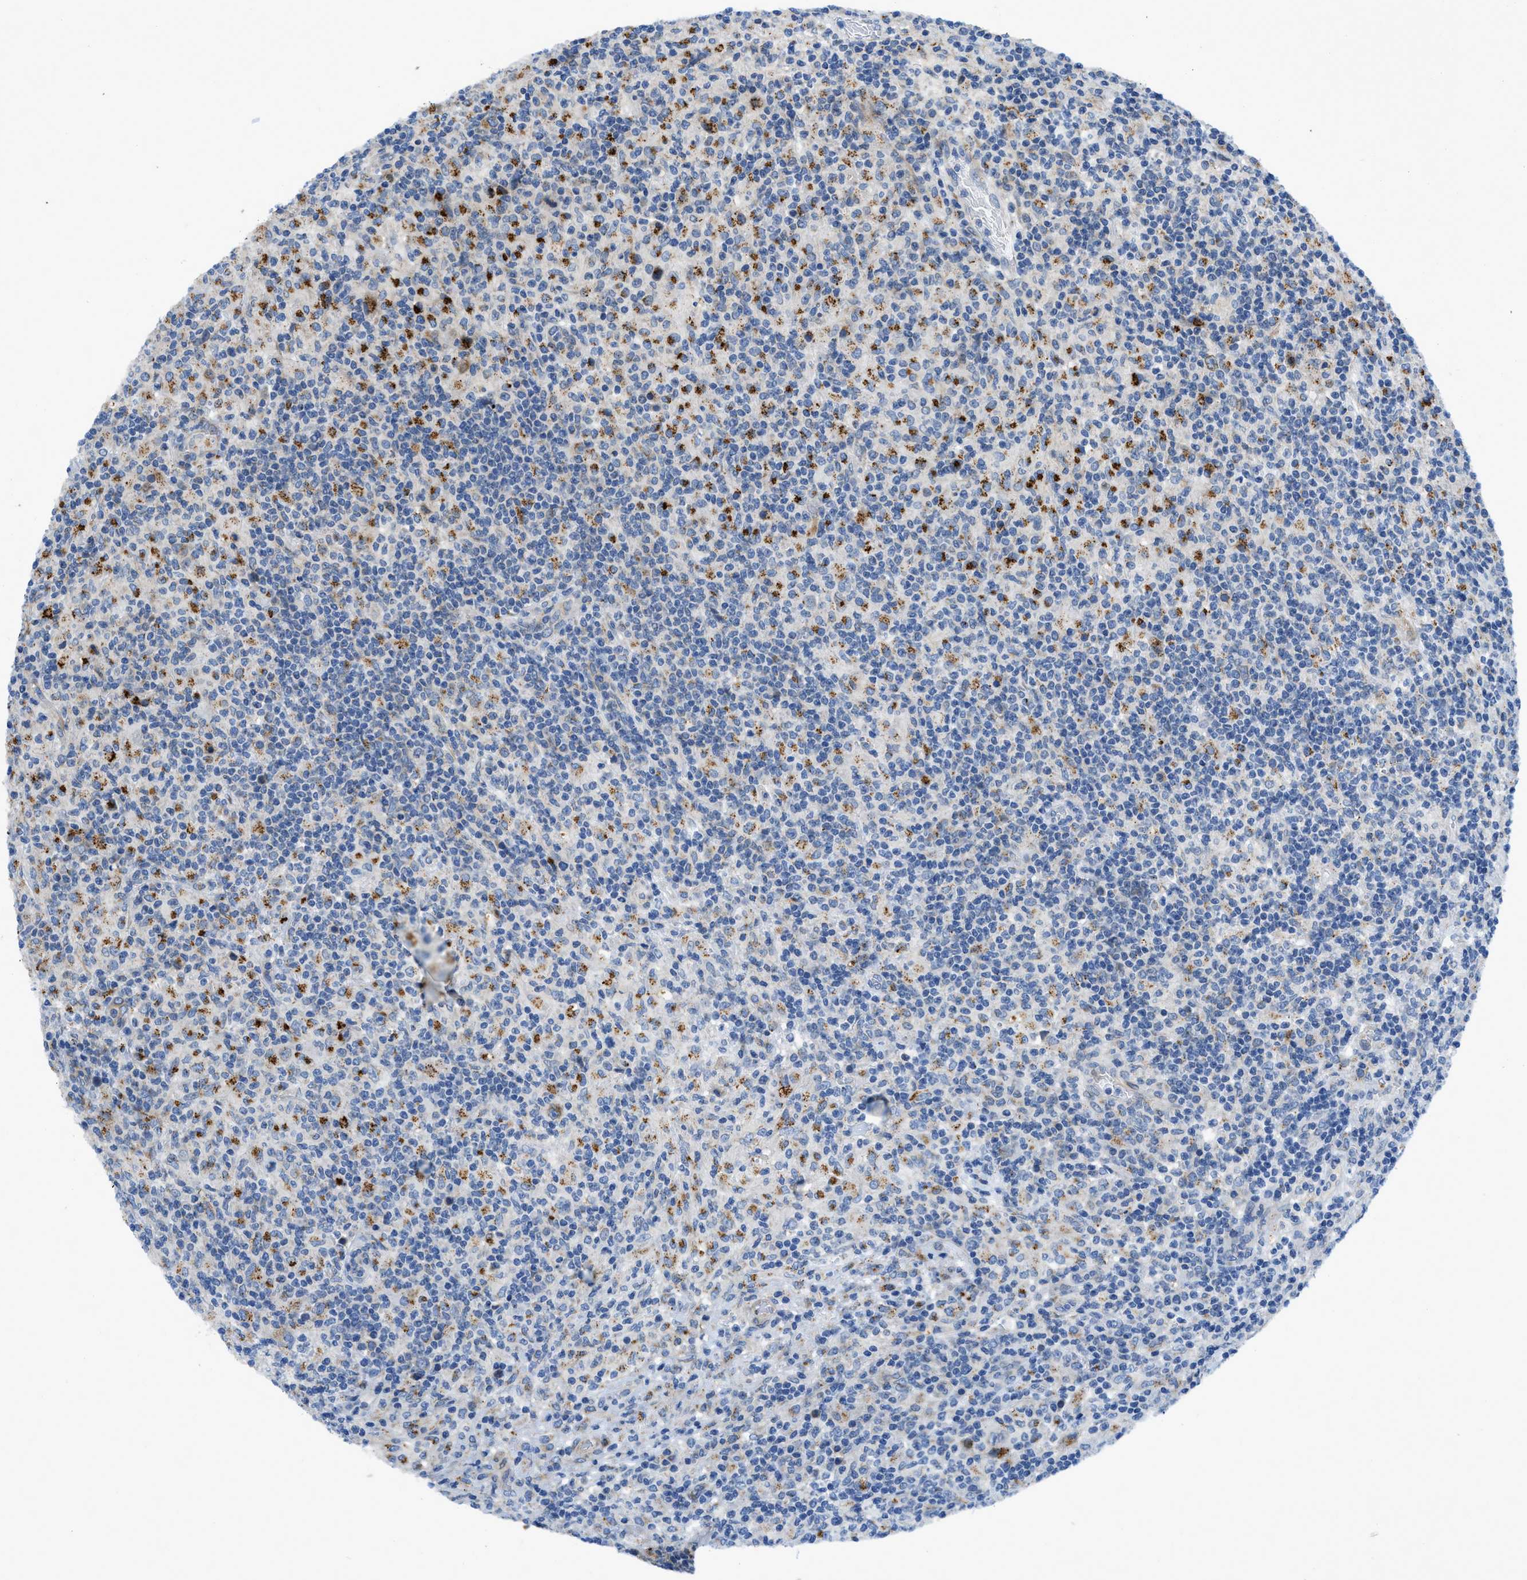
{"staining": {"intensity": "moderate", "quantity": "25%-75%", "location": "cytoplasmic/membranous"}, "tissue": "lymphoma", "cell_type": "Tumor cells", "image_type": "cancer", "snomed": [{"axis": "morphology", "description": "Hodgkin's disease, NOS"}, {"axis": "topography", "description": "Lymph node"}], "caption": "Protein expression by immunohistochemistry (IHC) shows moderate cytoplasmic/membranous staining in about 25%-75% of tumor cells in lymphoma.", "gene": "TMEM248", "patient": {"sex": "male", "age": 70}}